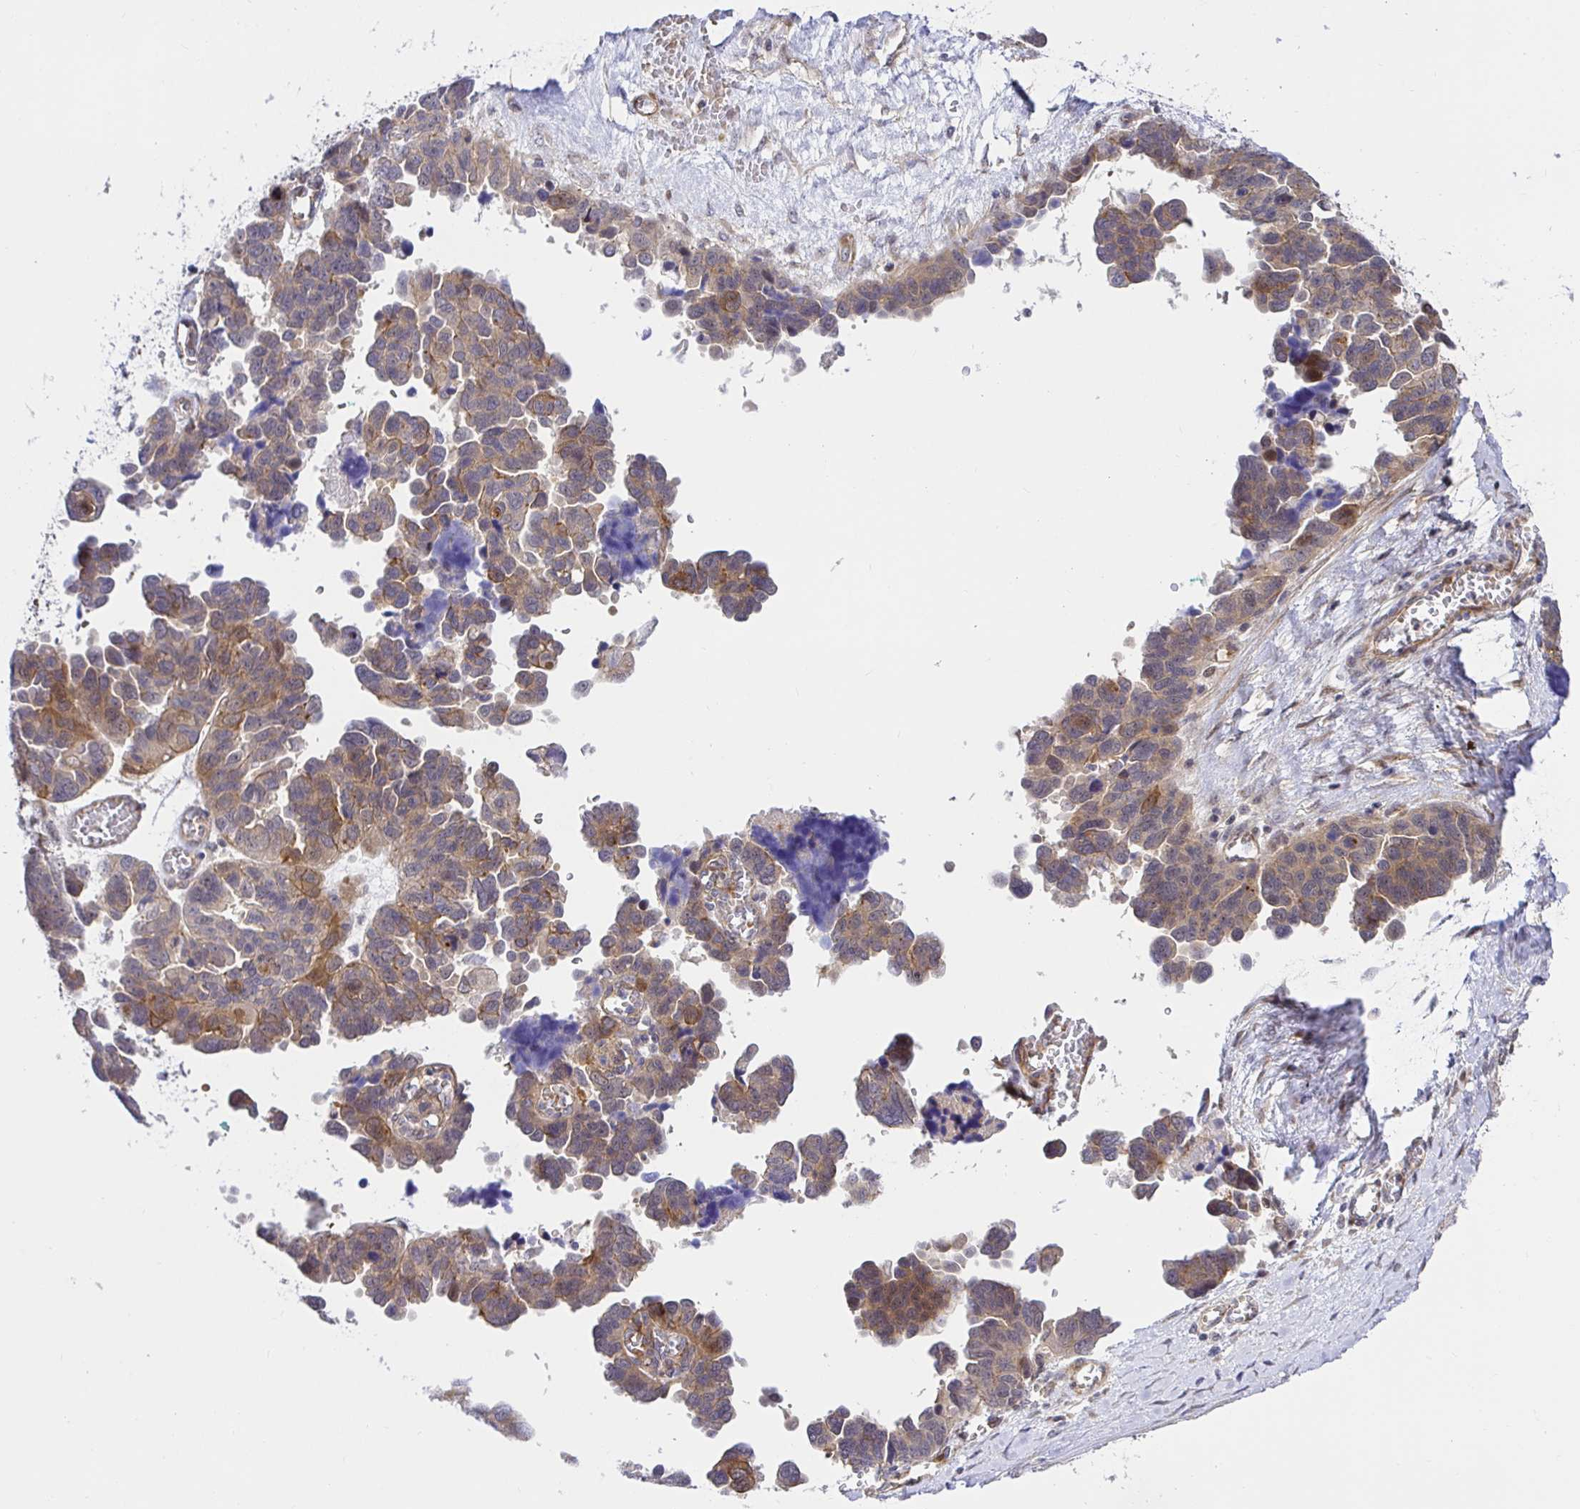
{"staining": {"intensity": "moderate", "quantity": ">75%", "location": "cytoplasmic/membranous"}, "tissue": "ovarian cancer", "cell_type": "Tumor cells", "image_type": "cancer", "snomed": [{"axis": "morphology", "description": "Cystadenocarcinoma, serous, NOS"}, {"axis": "topography", "description": "Ovary"}], "caption": "Tumor cells display medium levels of moderate cytoplasmic/membranous positivity in about >75% of cells in serous cystadenocarcinoma (ovarian). The staining was performed using DAB to visualize the protein expression in brown, while the nuclei were stained in blue with hematoxylin (Magnification: 20x).", "gene": "TRIM55", "patient": {"sex": "female", "age": 64}}